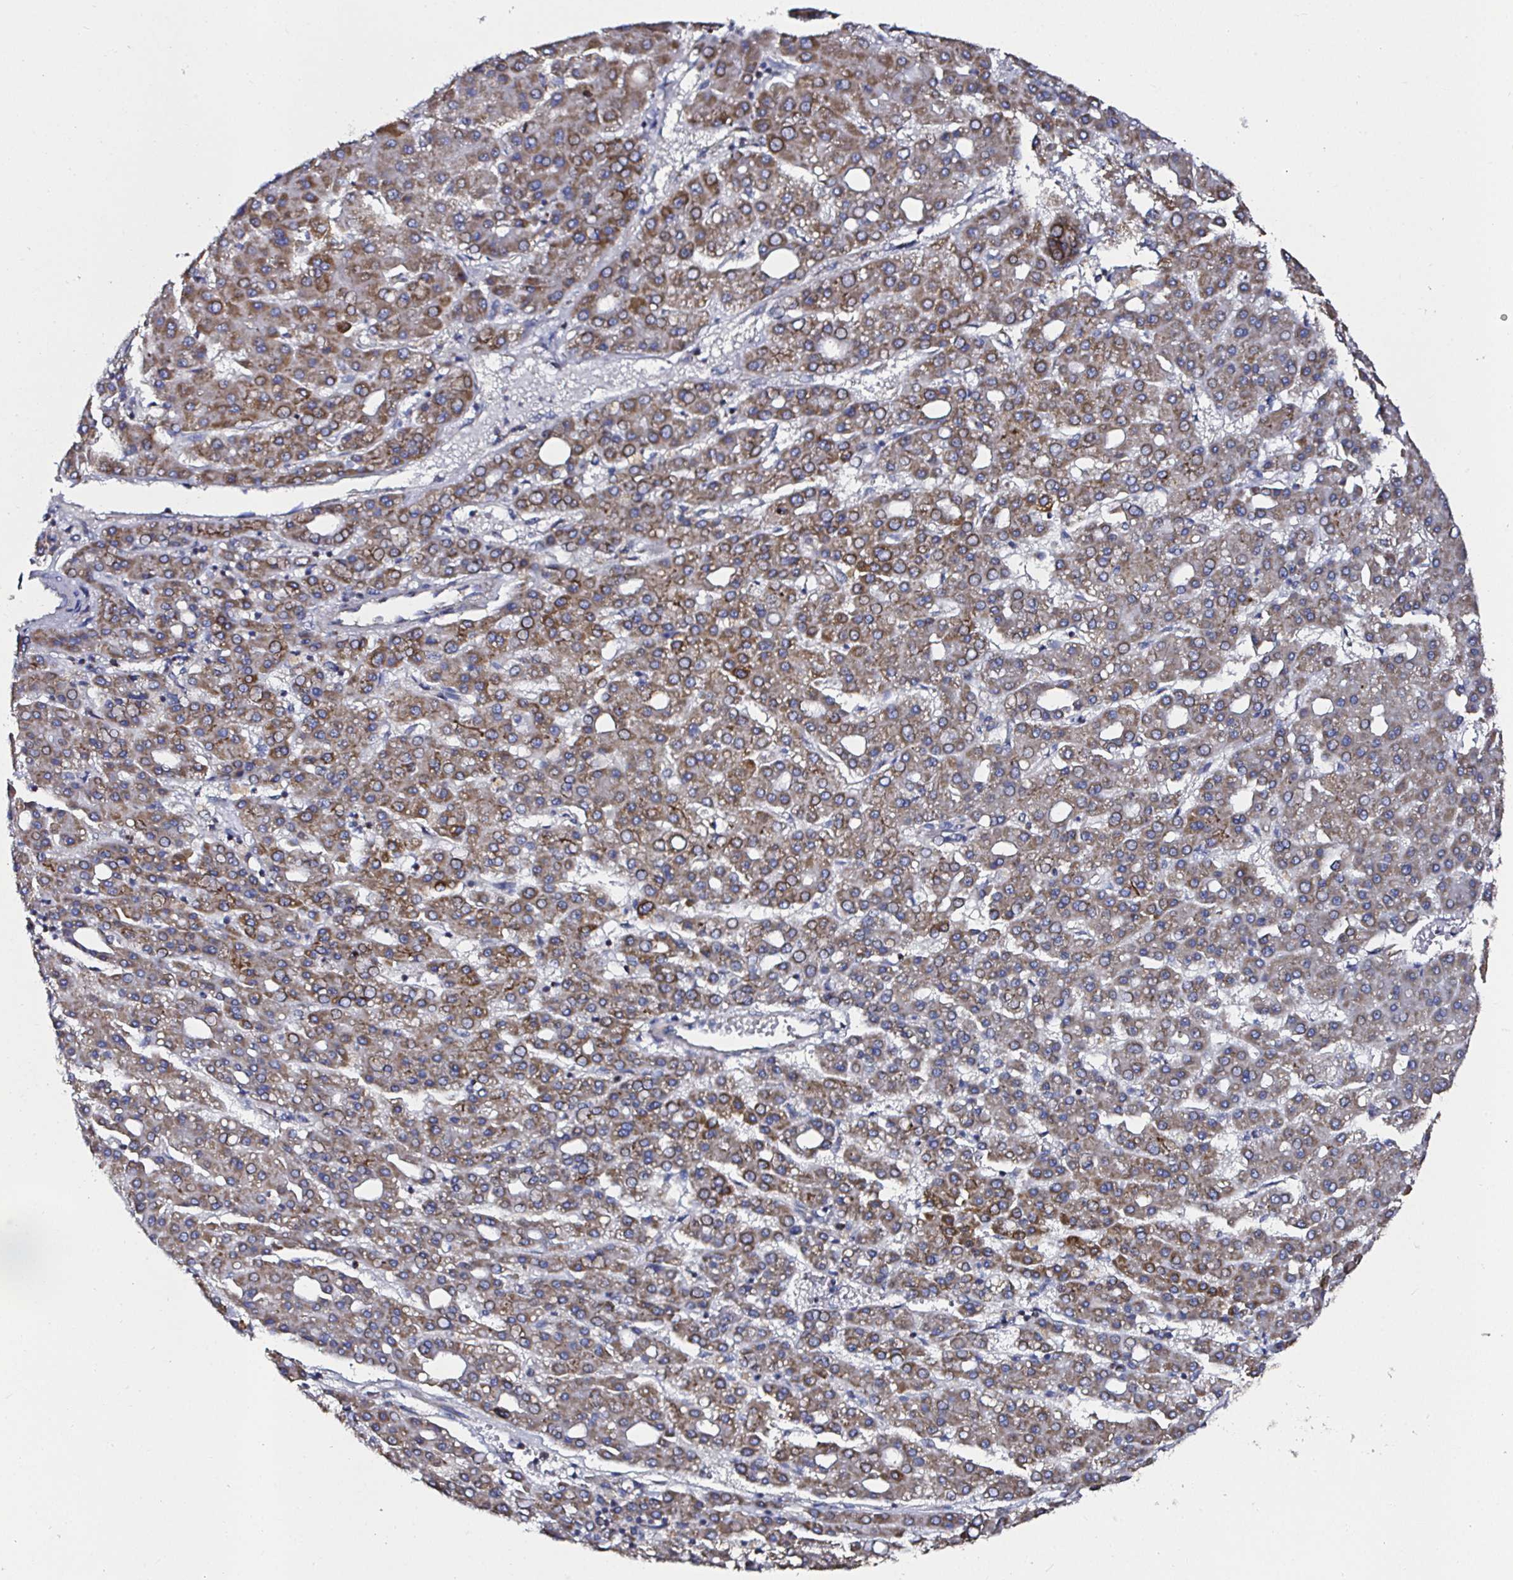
{"staining": {"intensity": "moderate", "quantity": ">75%", "location": "cytoplasmic/membranous"}, "tissue": "liver cancer", "cell_type": "Tumor cells", "image_type": "cancer", "snomed": [{"axis": "morphology", "description": "Carcinoma, Hepatocellular, NOS"}, {"axis": "topography", "description": "Liver"}], "caption": "IHC micrograph of neoplastic tissue: liver cancer (hepatocellular carcinoma) stained using IHC demonstrates medium levels of moderate protein expression localized specifically in the cytoplasmic/membranous of tumor cells, appearing as a cytoplasmic/membranous brown color.", "gene": "ATAD3B", "patient": {"sex": "male", "age": 65}}